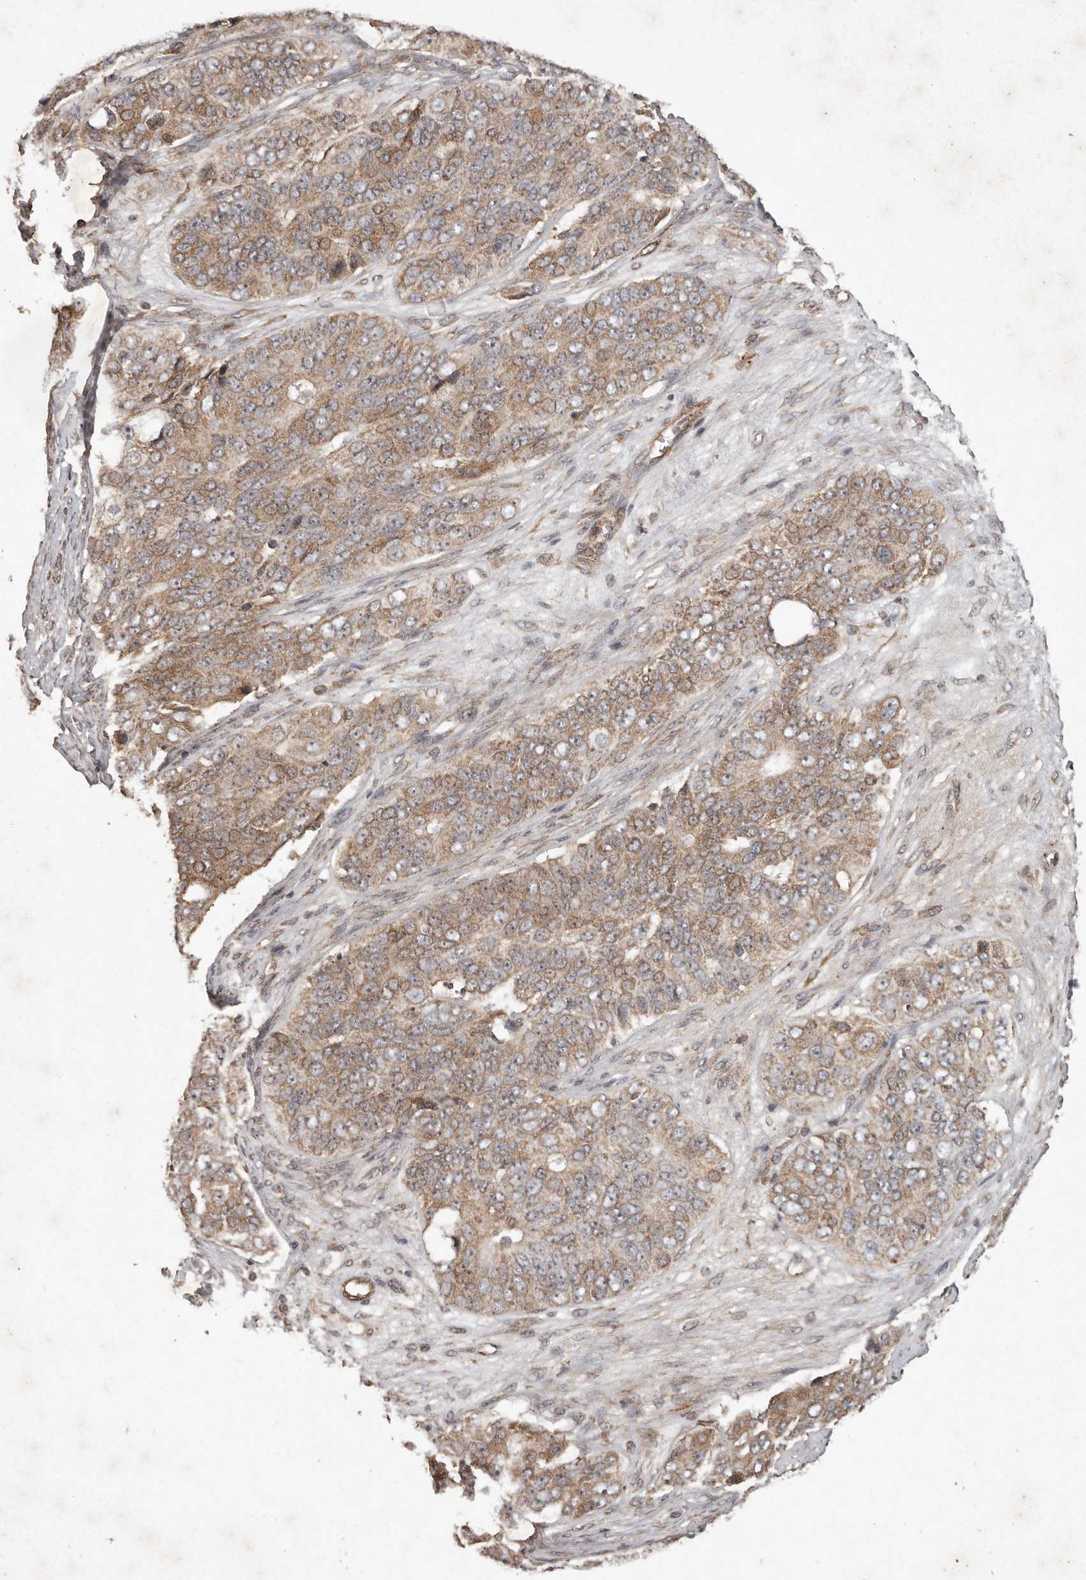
{"staining": {"intensity": "moderate", "quantity": ">75%", "location": "cytoplasmic/membranous"}, "tissue": "ovarian cancer", "cell_type": "Tumor cells", "image_type": "cancer", "snomed": [{"axis": "morphology", "description": "Carcinoma, endometroid"}, {"axis": "topography", "description": "Ovary"}], "caption": "Immunohistochemical staining of ovarian cancer displays medium levels of moderate cytoplasmic/membranous protein positivity in approximately >75% of tumor cells.", "gene": "PLOD2", "patient": {"sex": "female", "age": 51}}